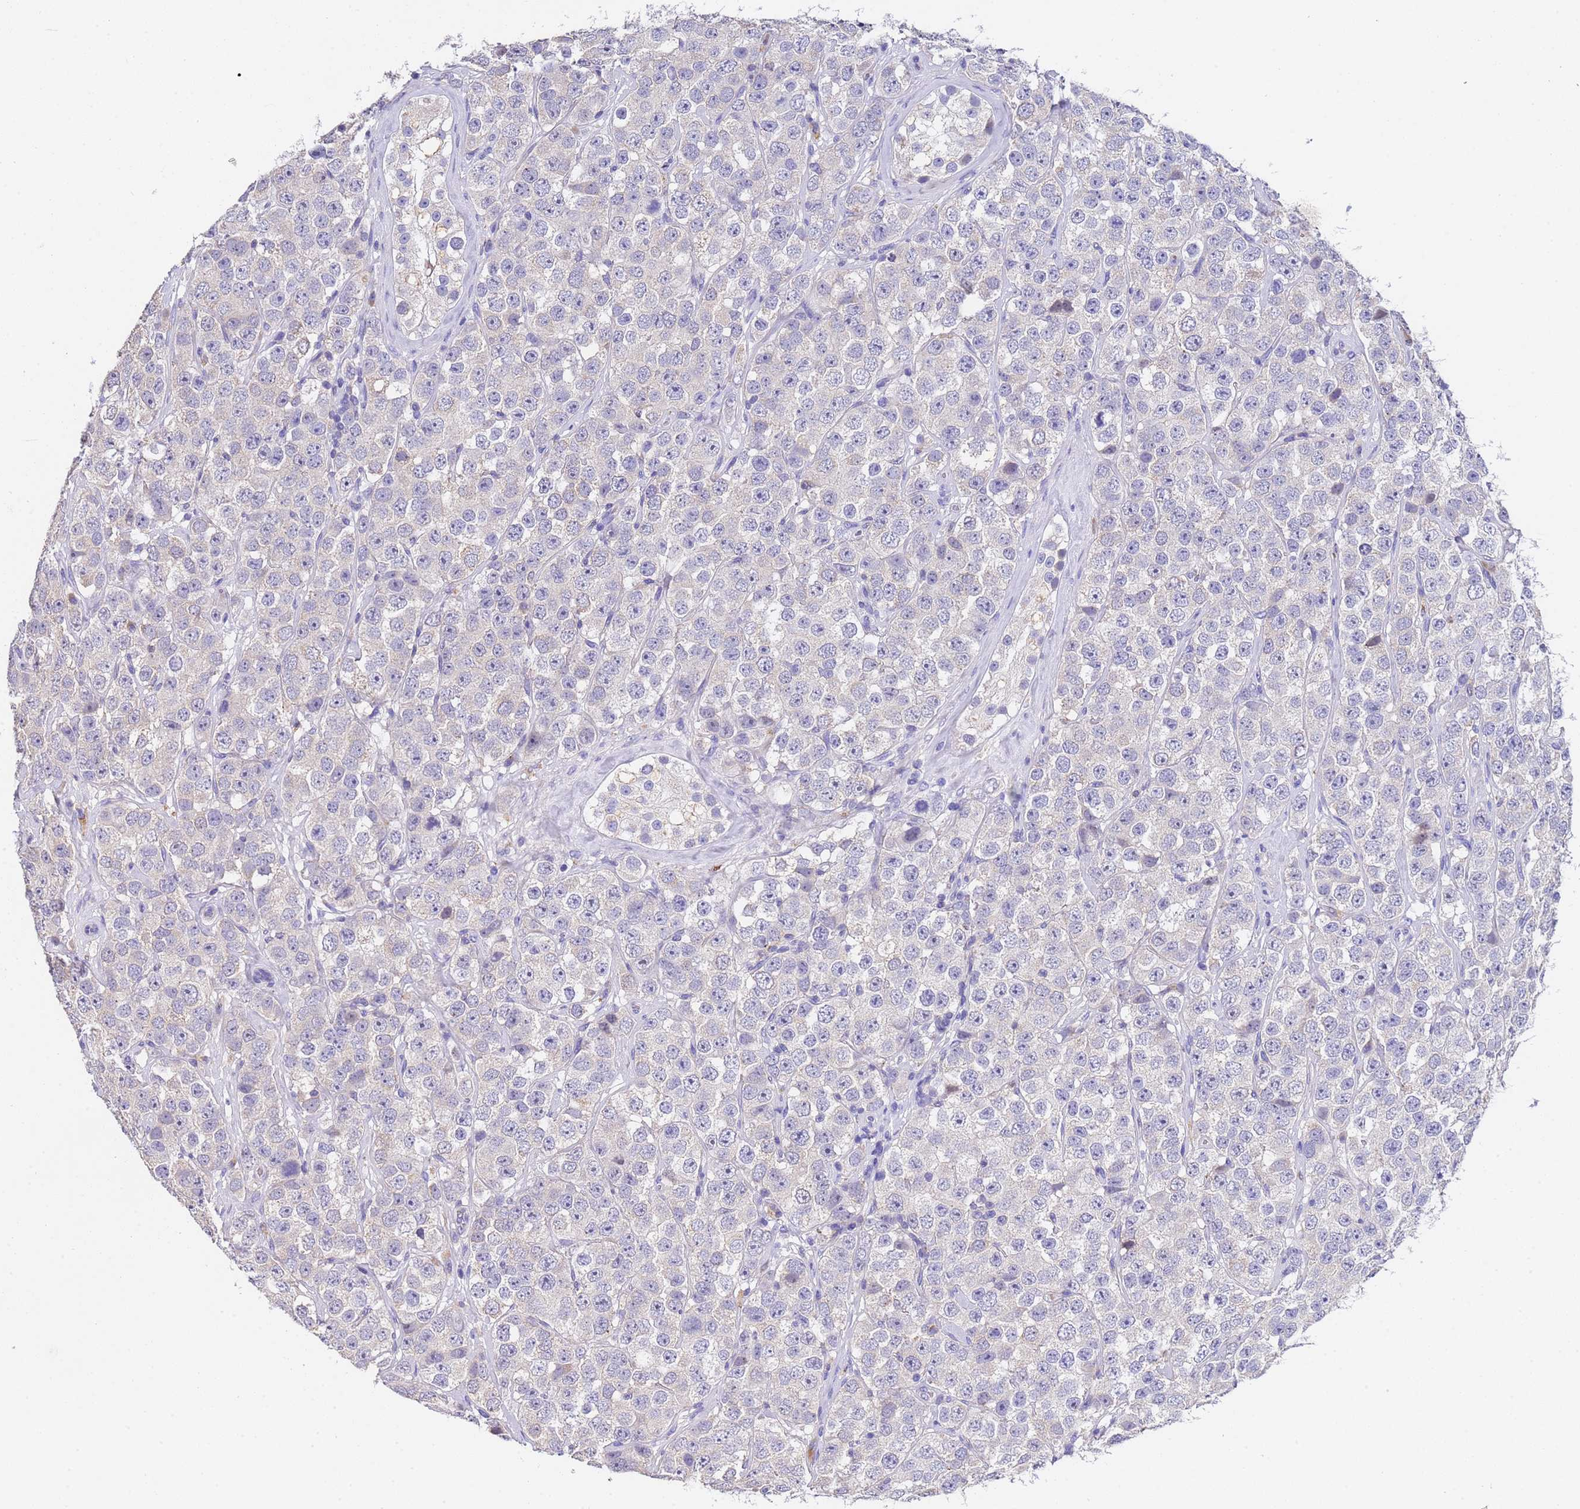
{"staining": {"intensity": "negative", "quantity": "none", "location": "none"}, "tissue": "testis cancer", "cell_type": "Tumor cells", "image_type": "cancer", "snomed": [{"axis": "morphology", "description": "Seminoma, NOS"}, {"axis": "topography", "description": "Testis"}], "caption": "This is a photomicrograph of immunohistochemistry (IHC) staining of testis cancer (seminoma), which shows no staining in tumor cells. (Stains: DAB immunohistochemistry (IHC) with hematoxylin counter stain, Microscopy: brightfield microscopy at high magnification).", "gene": "SLC24A3", "patient": {"sex": "male", "age": 28}}